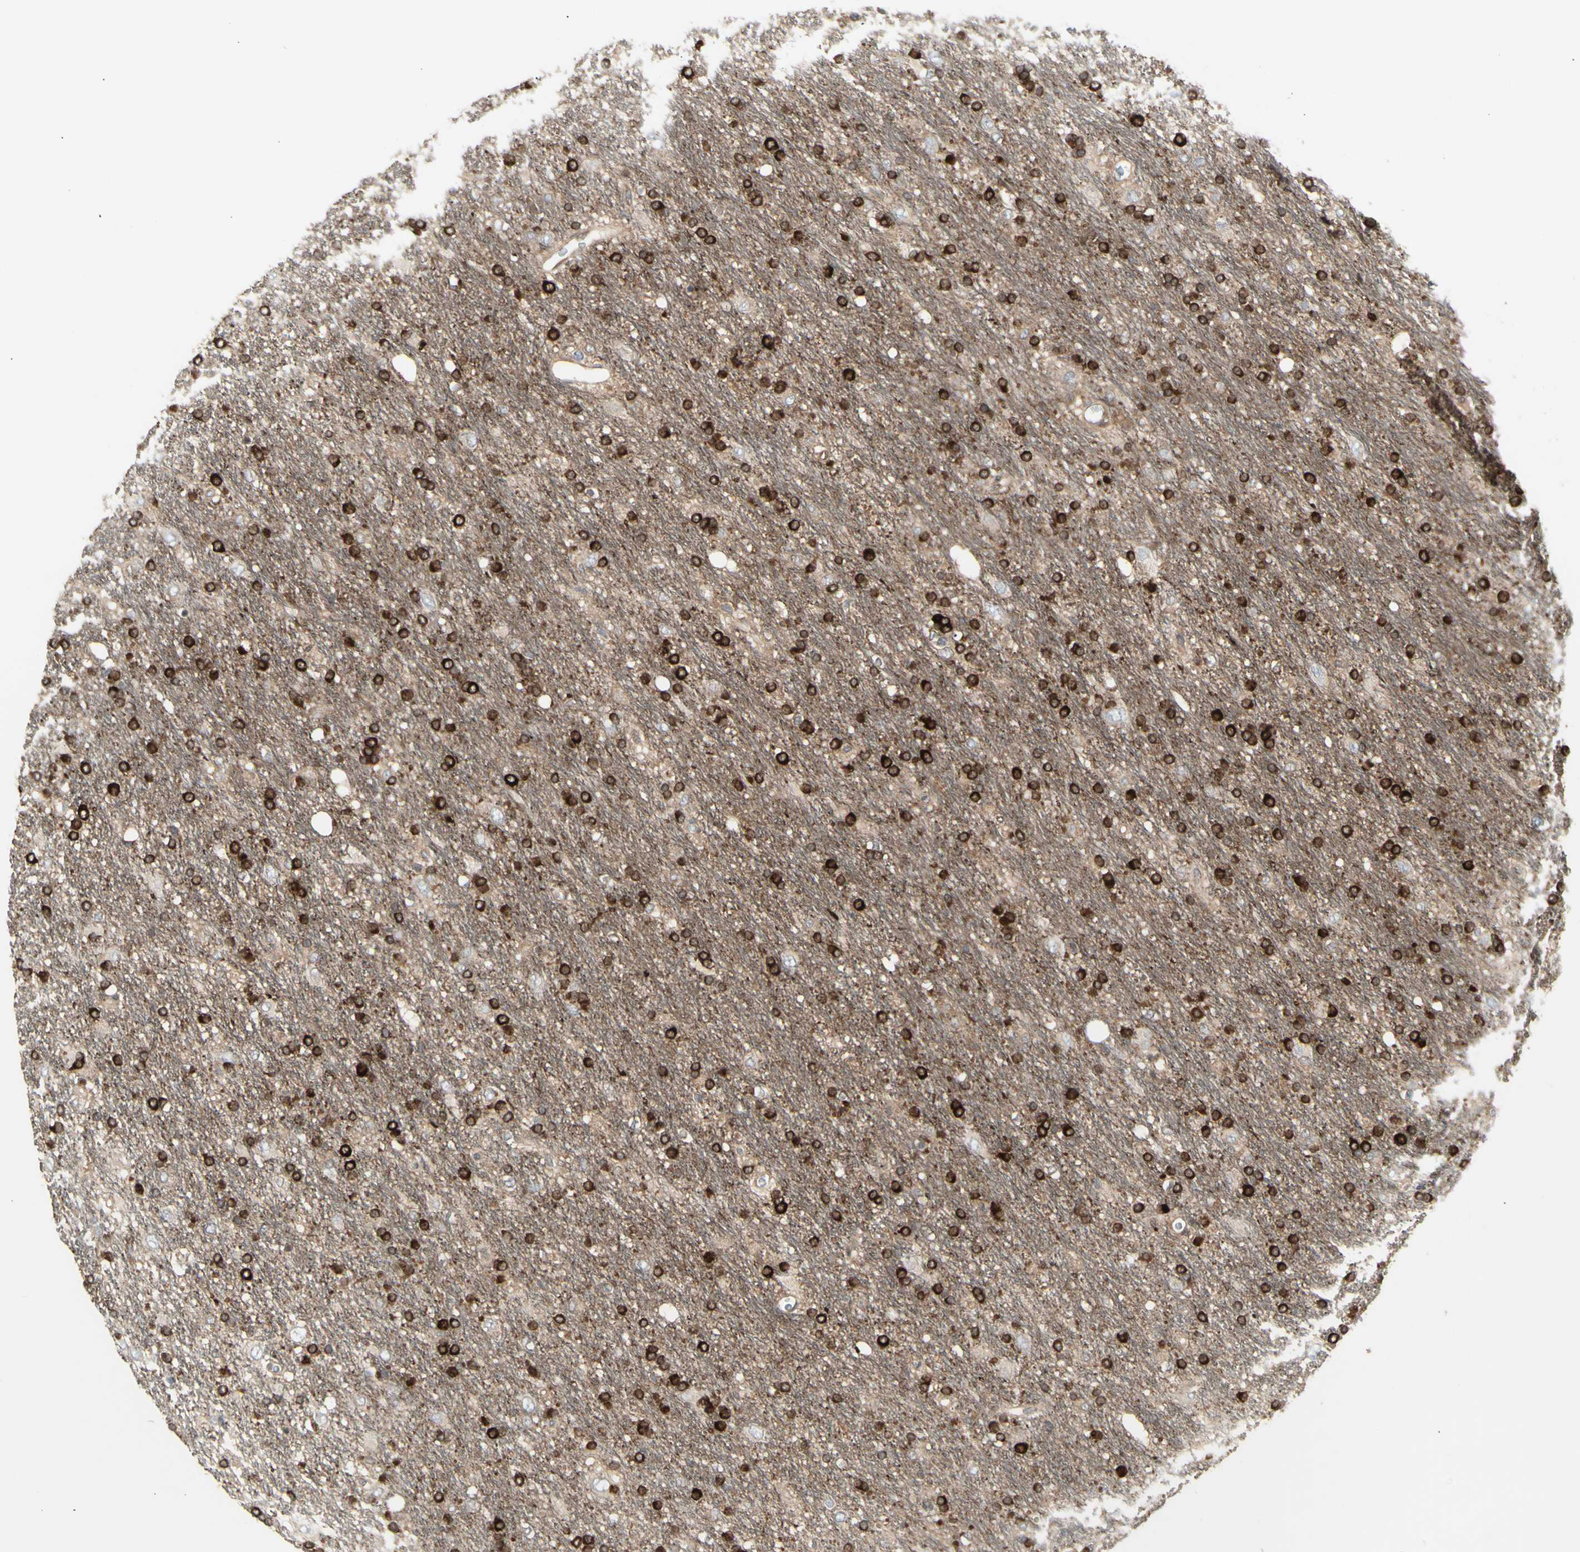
{"staining": {"intensity": "strong", "quantity": ">75%", "location": "cytoplasmic/membranous"}, "tissue": "glioma", "cell_type": "Tumor cells", "image_type": "cancer", "snomed": [{"axis": "morphology", "description": "Glioma, malignant, Low grade"}, {"axis": "topography", "description": "Brain"}], "caption": "A high-resolution photomicrograph shows IHC staining of malignant low-grade glioma, which reveals strong cytoplasmic/membranous staining in approximately >75% of tumor cells.", "gene": "CHURC1-FNTB", "patient": {"sex": "male", "age": 77}}